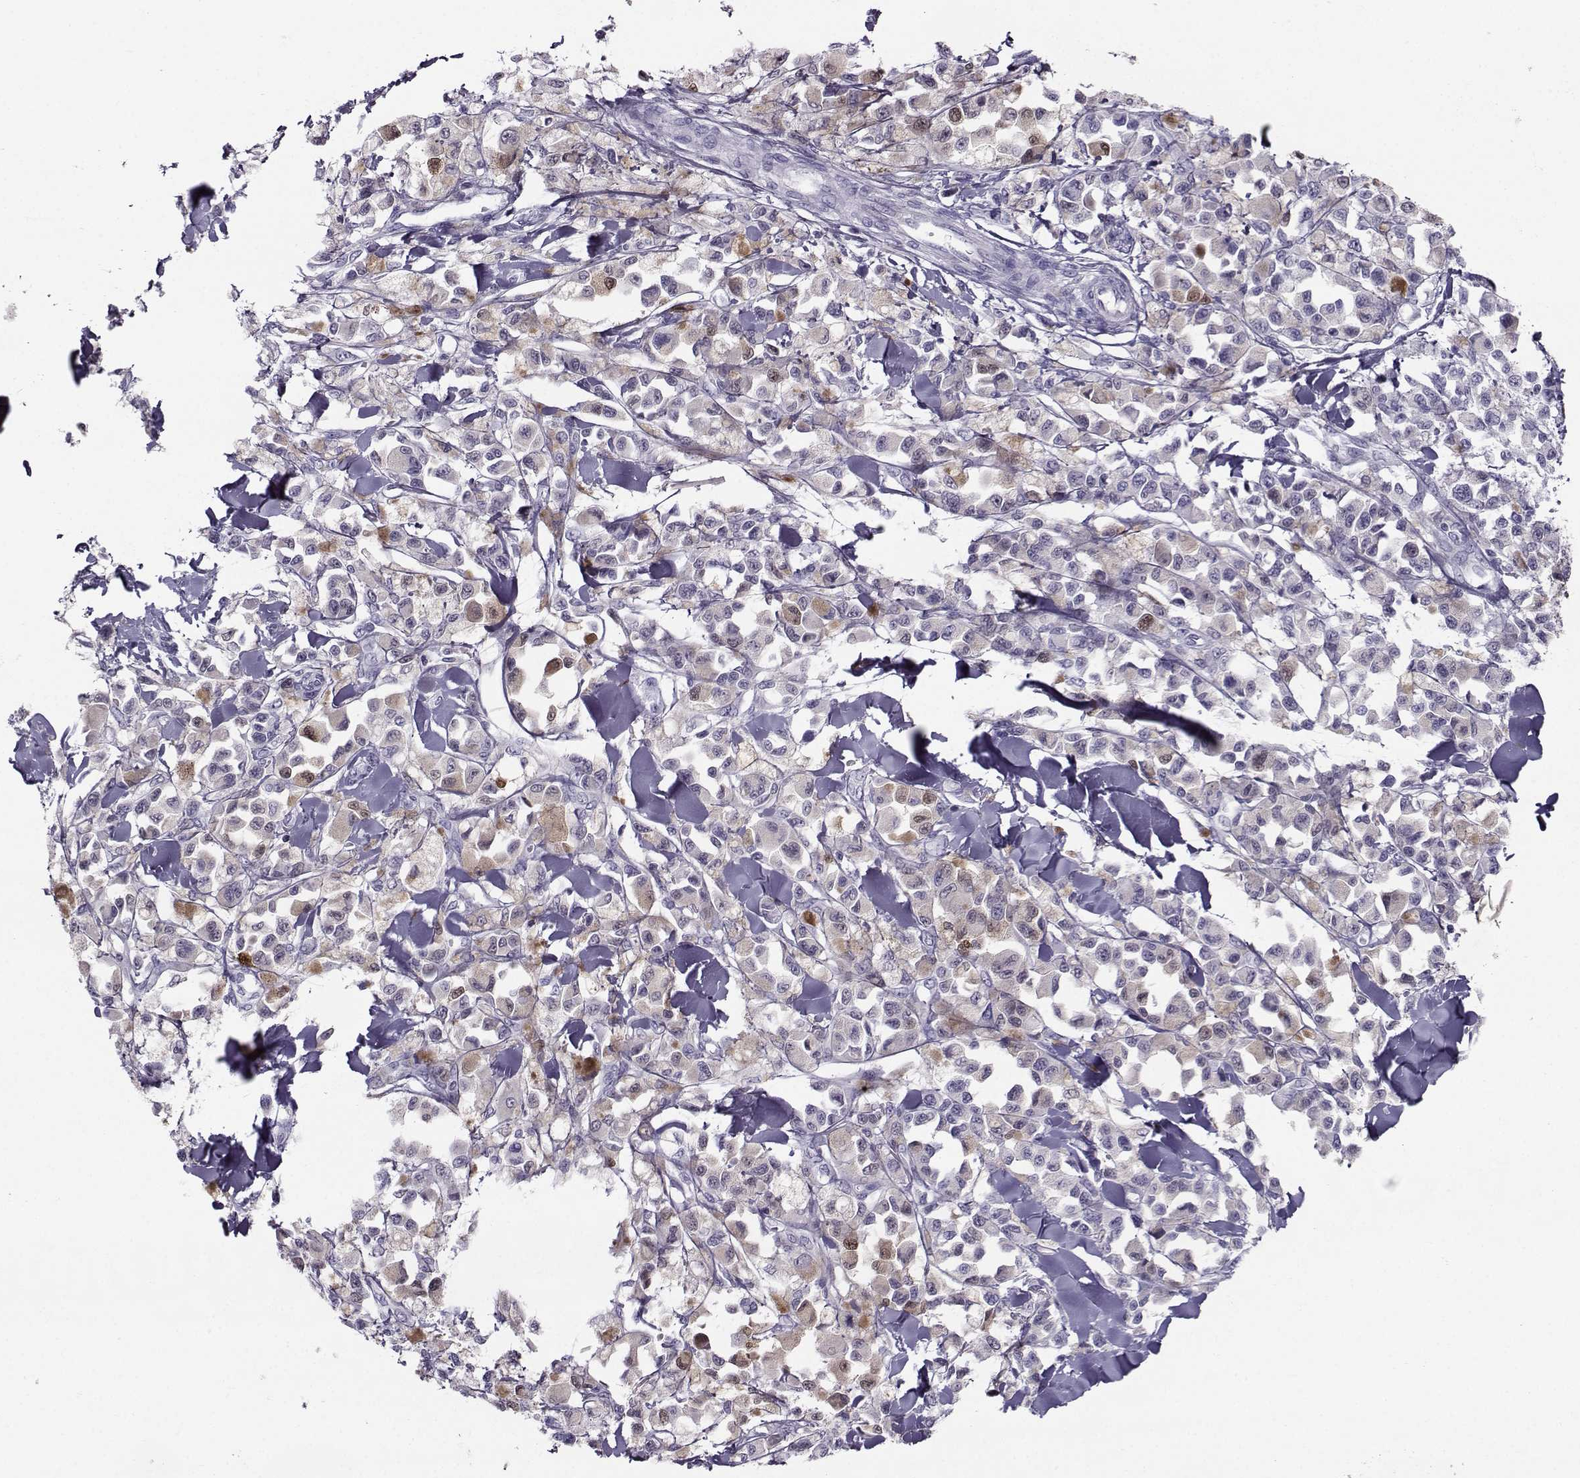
{"staining": {"intensity": "weak", "quantity": "<25%", "location": "cytoplasmic/membranous,nuclear"}, "tissue": "melanoma", "cell_type": "Tumor cells", "image_type": "cancer", "snomed": [{"axis": "morphology", "description": "Malignant melanoma, NOS"}, {"axis": "topography", "description": "Skin"}], "caption": "Malignant melanoma was stained to show a protein in brown. There is no significant staining in tumor cells.", "gene": "PGK1", "patient": {"sex": "female", "age": 58}}